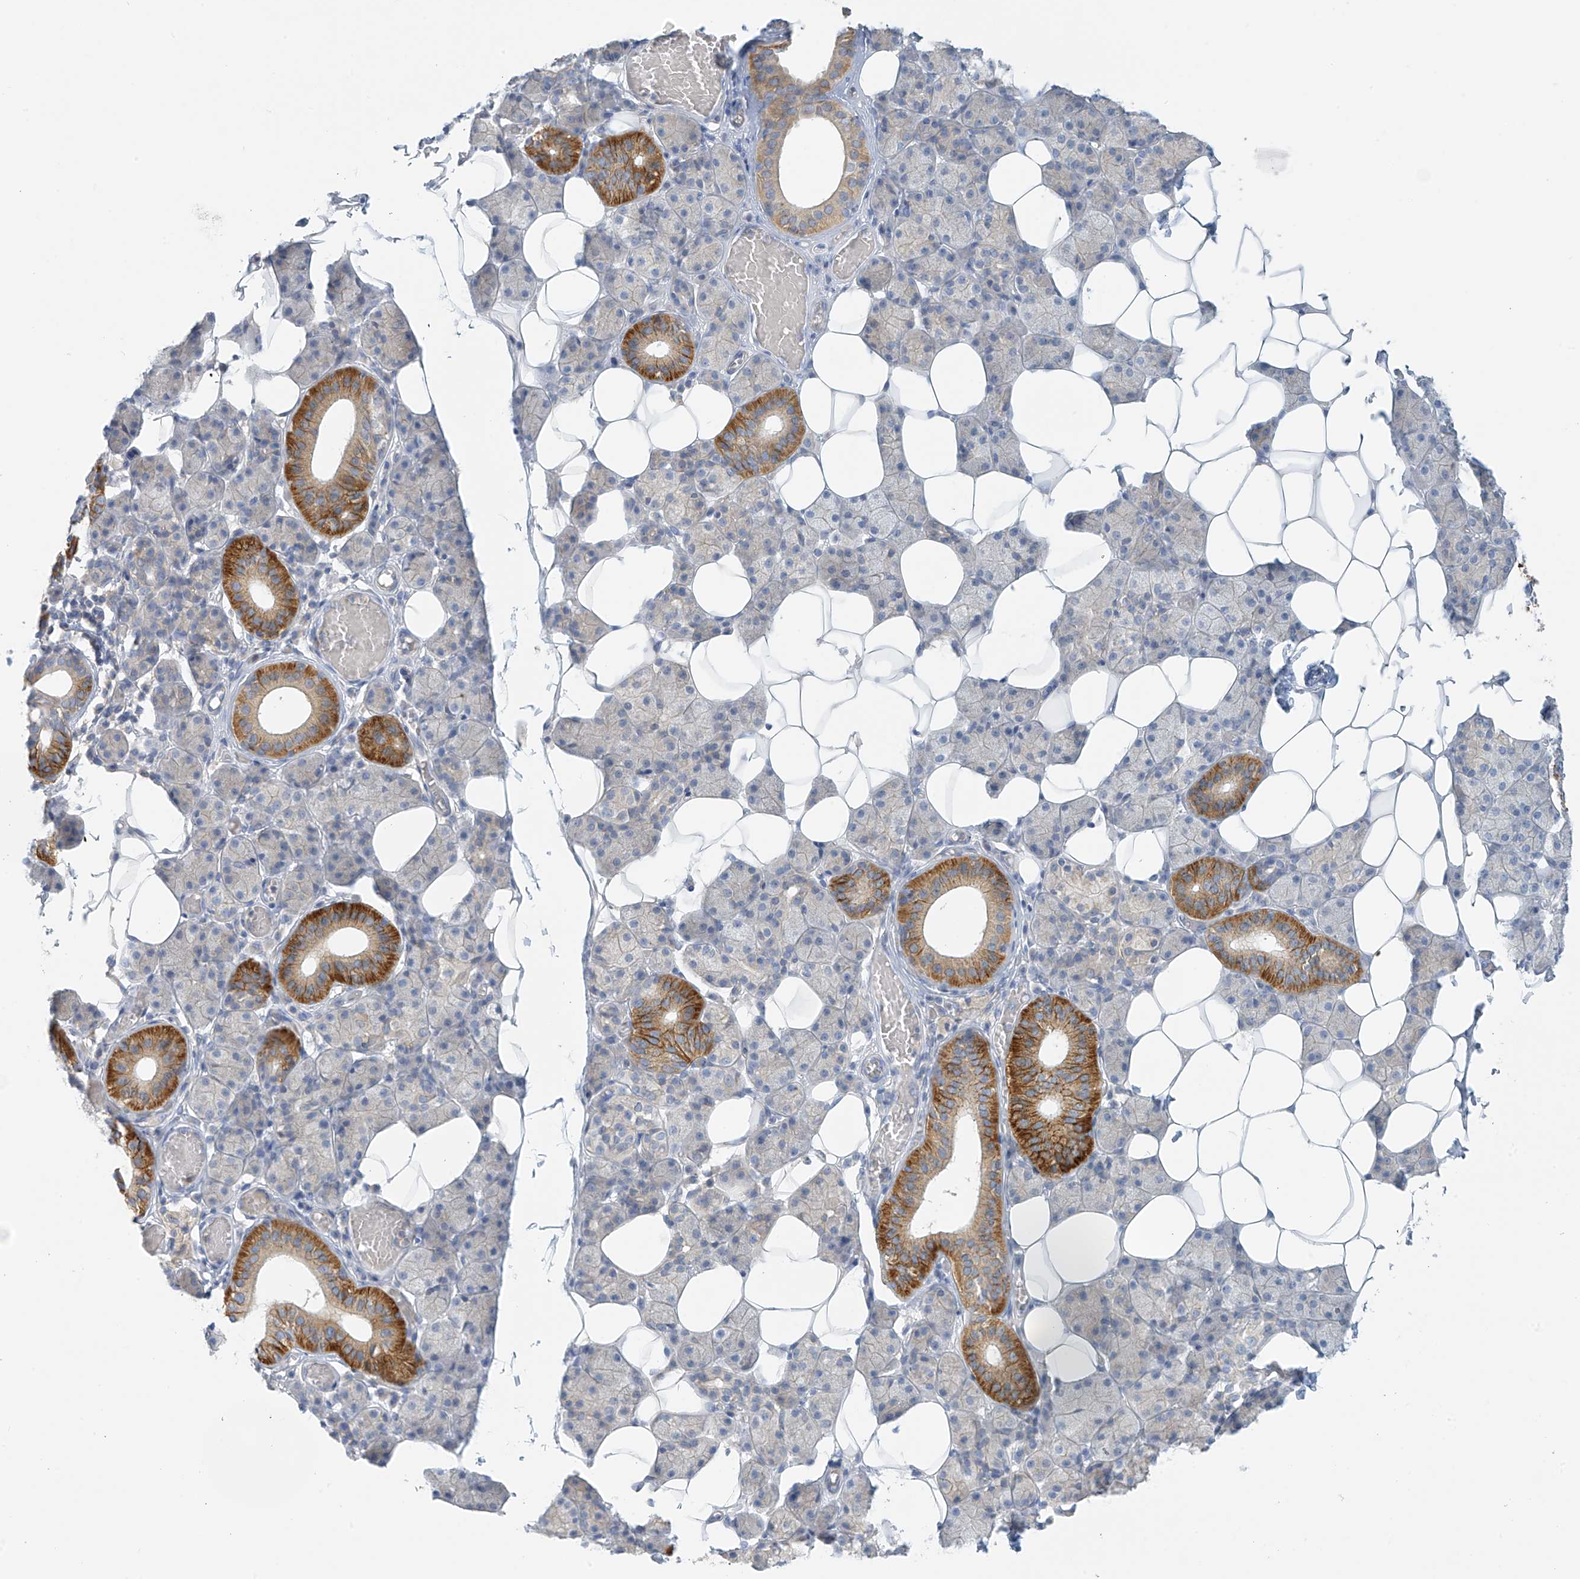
{"staining": {"intensity": "moderate", "quantity": "<25%", "location": "cytoplasmic/membranous"}, "tissue": "salivary gland", "cell_type": "Glandular cells", "image_type": "normal", "snomed": [{"axis": "morphology", "description": "Normal tissue, NOS"}, {"axis": "topography", "description": "Salivary gland"}], "caption": "IHC (DAB (3,3'-diaminobenzidine)) staining of unremarkable salivary gland reveals moderate cytoplasmic/membranous protein positivity in about <25% of glandular cells.", "gene": "SLC6A12", "patient": {"sex": "female", "age": 33}}